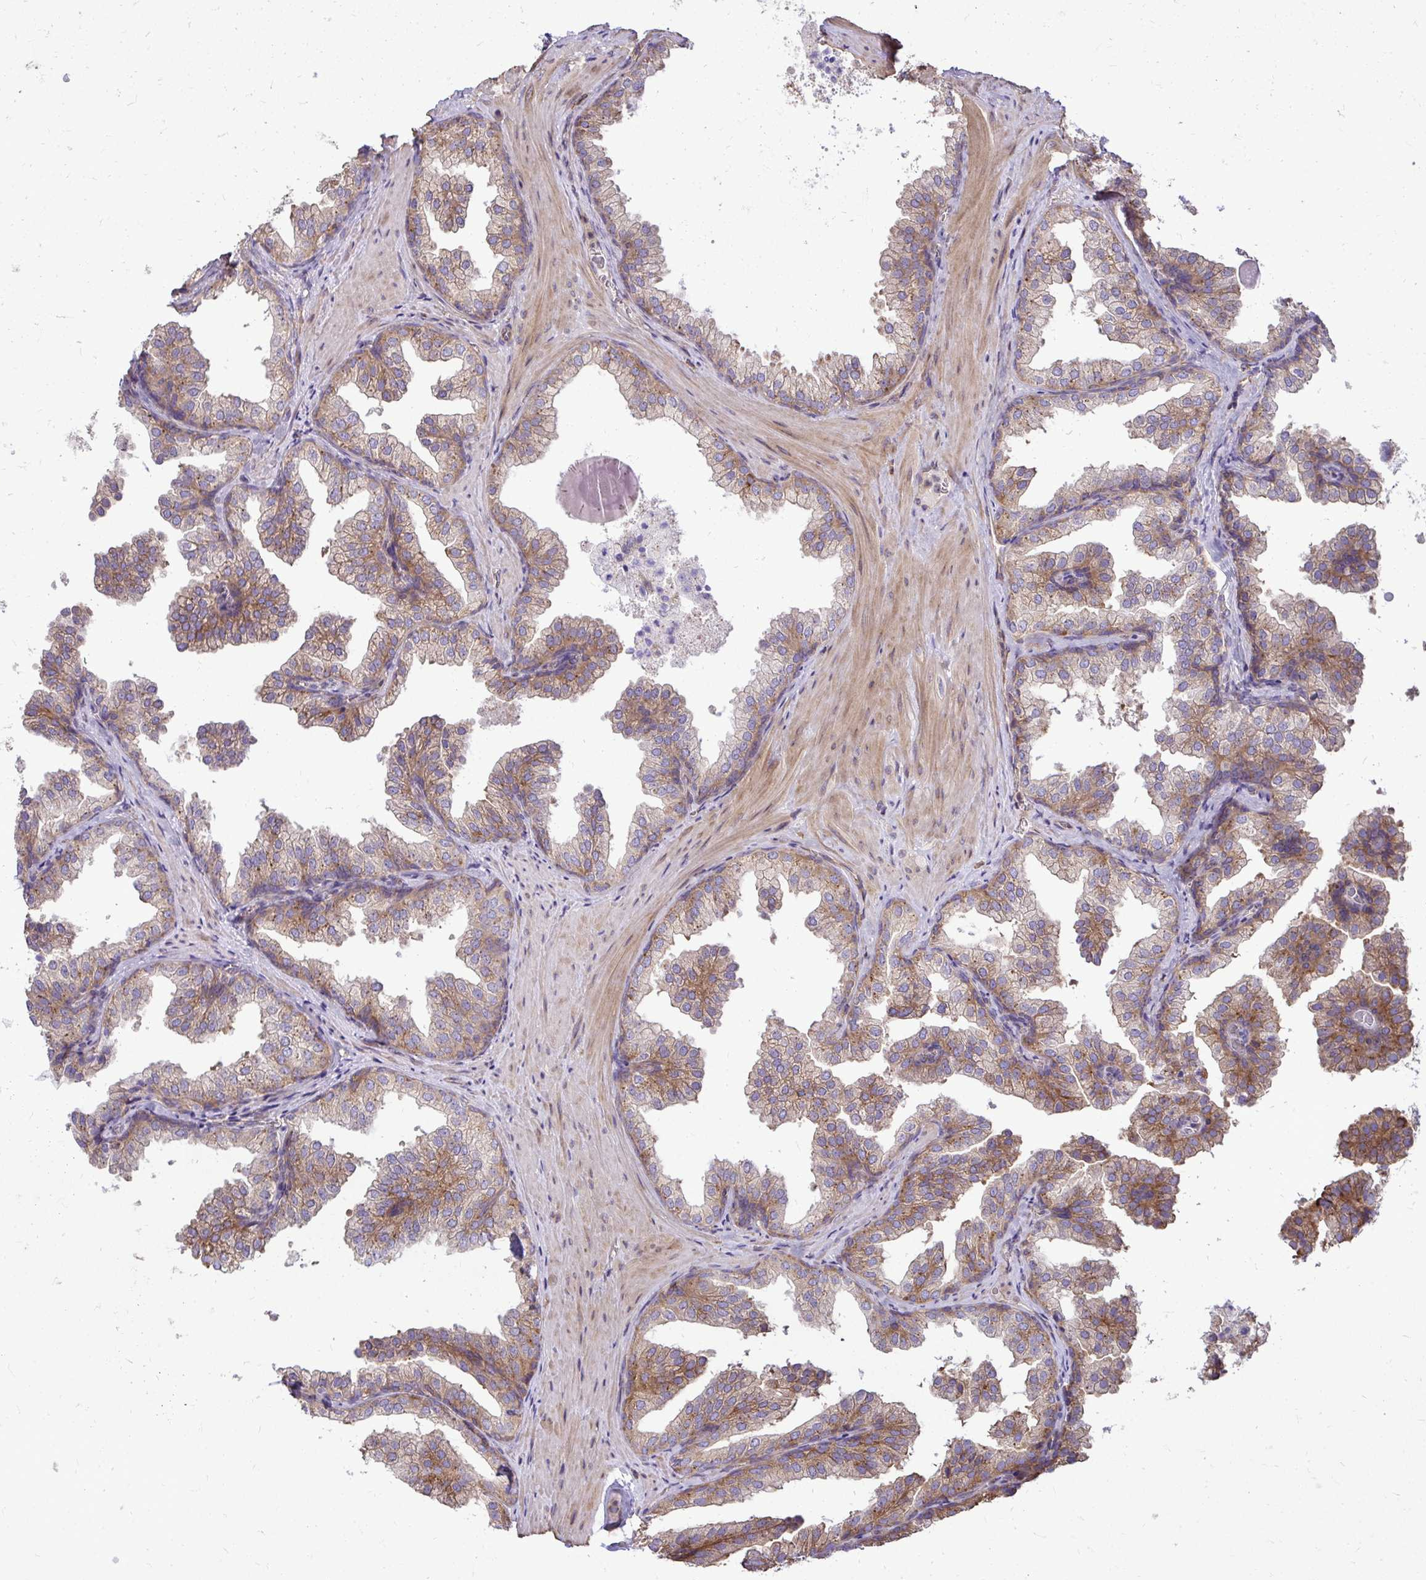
{"staining": {"intensity": "moderate", "quantity": "25%-75%", "location": "cytoplasmic/membranous"}, "tissue": "prostate", "cell_type": "Glandular cells", "image_type": "normal", "snomed": [{"axis": "morphology", "description": "Normal tissue, NOS"}, {"axis": "topography", "description": "Prostate"}], "caption": "Protein positivity by immunohistochemistry exhibits moderate cytoplasmic/membranous expression in approximately 25%-75% of glandular cells in normal prostate.", "gene": "FMR1", "patient": {"sex": "male", "age": 37}}